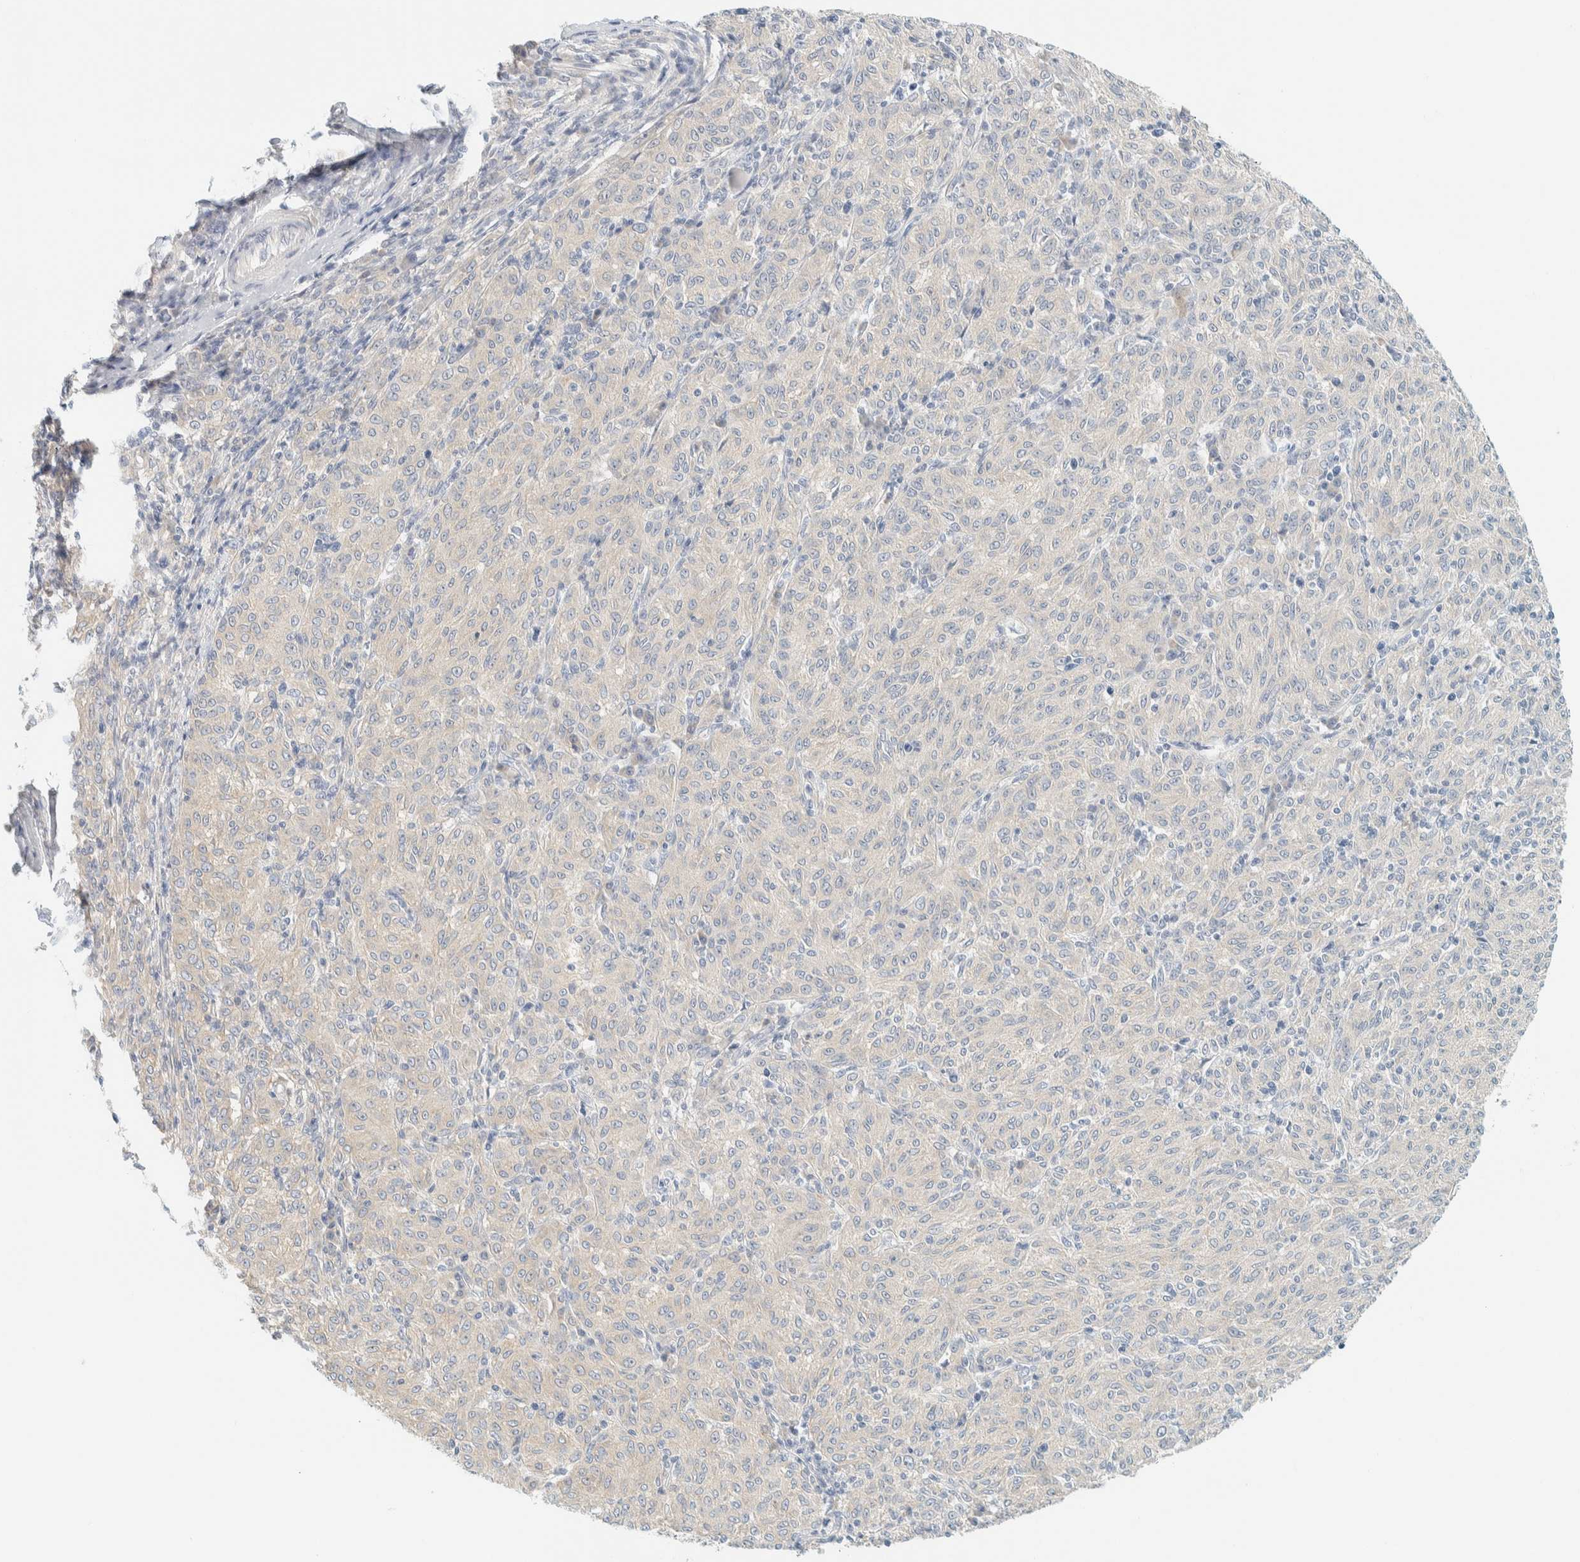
{"staining": {"intensity": "negative", "quantity": "none", "location": "none"}, "tissue": "melanoma", "cell_type": "Tumor cells", "image_type": "cancer", "snomed": [{"axis": "morphology", "description": "Malignant melanoma, NOS"}, {"axis": "topography", "description": "Skin"}], "caption": "A micrograph of human melanoma is negative for staining in tumor cells.", "gene": "PTGES3L-AARSD1", "patient": {"sex": "female", "age": 72}}